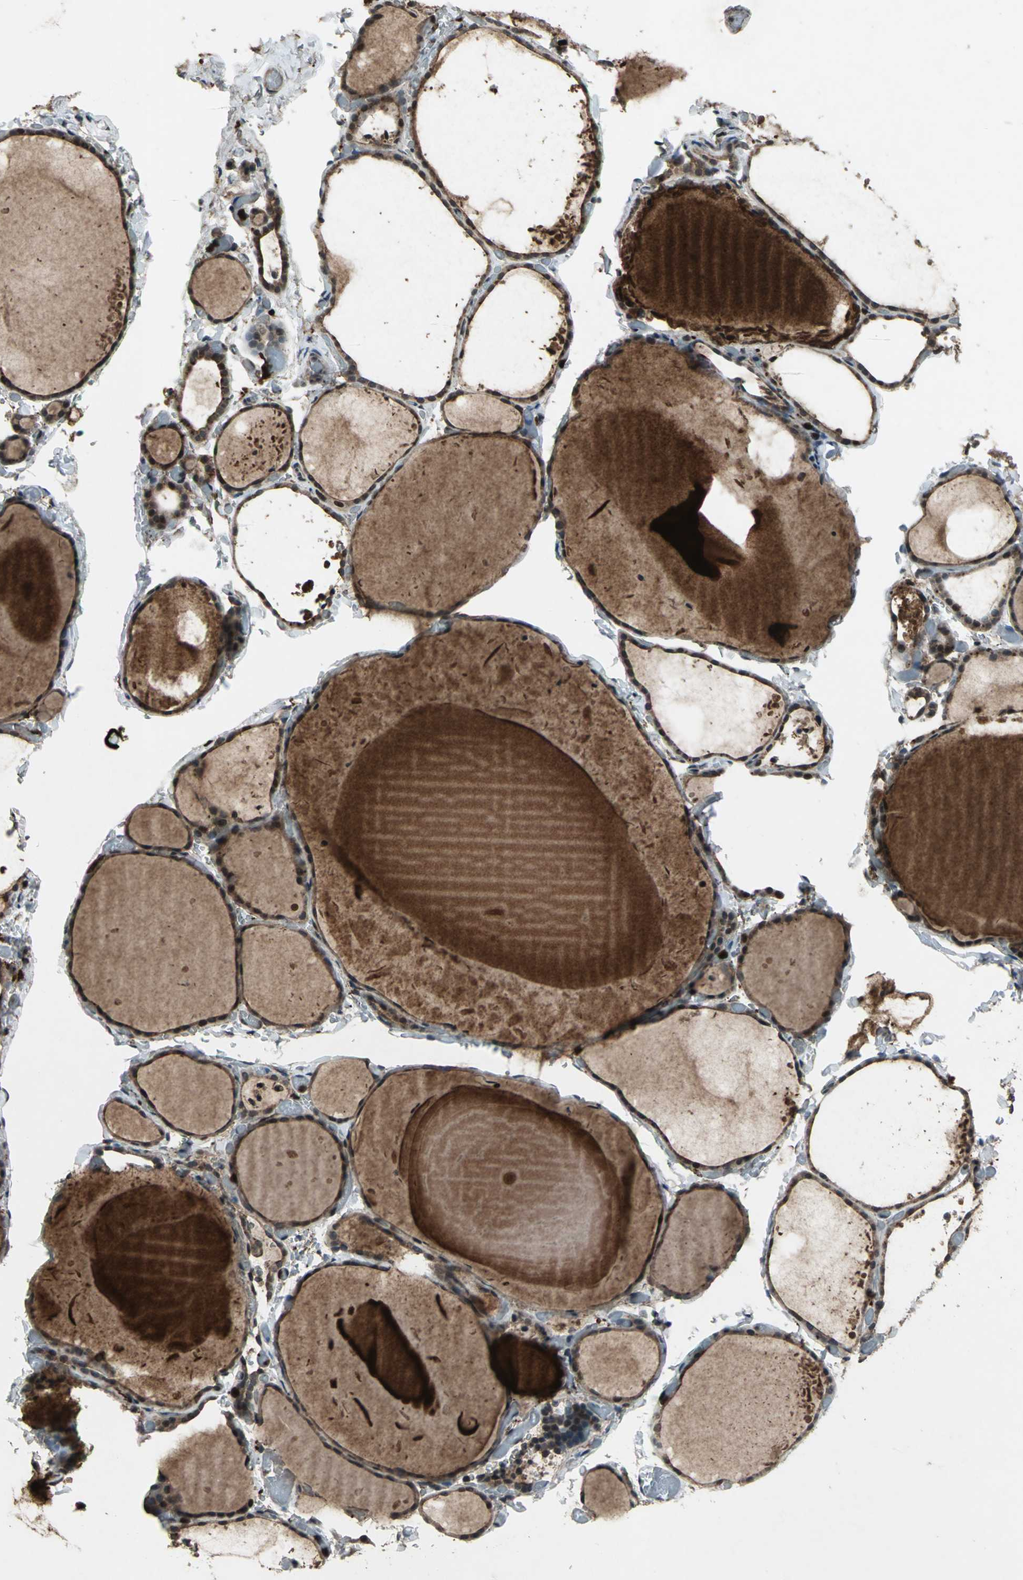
{"staining": {"intensity": "strong", "quantity": ">75%", "location": "cytoplasmic/membranous"}, "tissue": "thyroid gland", "cell_type": "Glandular cells", "image_type": "normal", "snomed": [{"axis": "morphology", "description": "Normal tissue, NOS"}, {"axis": "topography", "description": "Thyroid gland"}], "caption": "IHC (DAB) staining of normal human thyroid gland exhibits strong cytoplasmic/membranous protein staining in about >75% of glandular cells. (DAB IHC with brightfield microscopy, high magnification).", "gene": "PYCARD", "patient": {"sex": "female", "age": 22}}